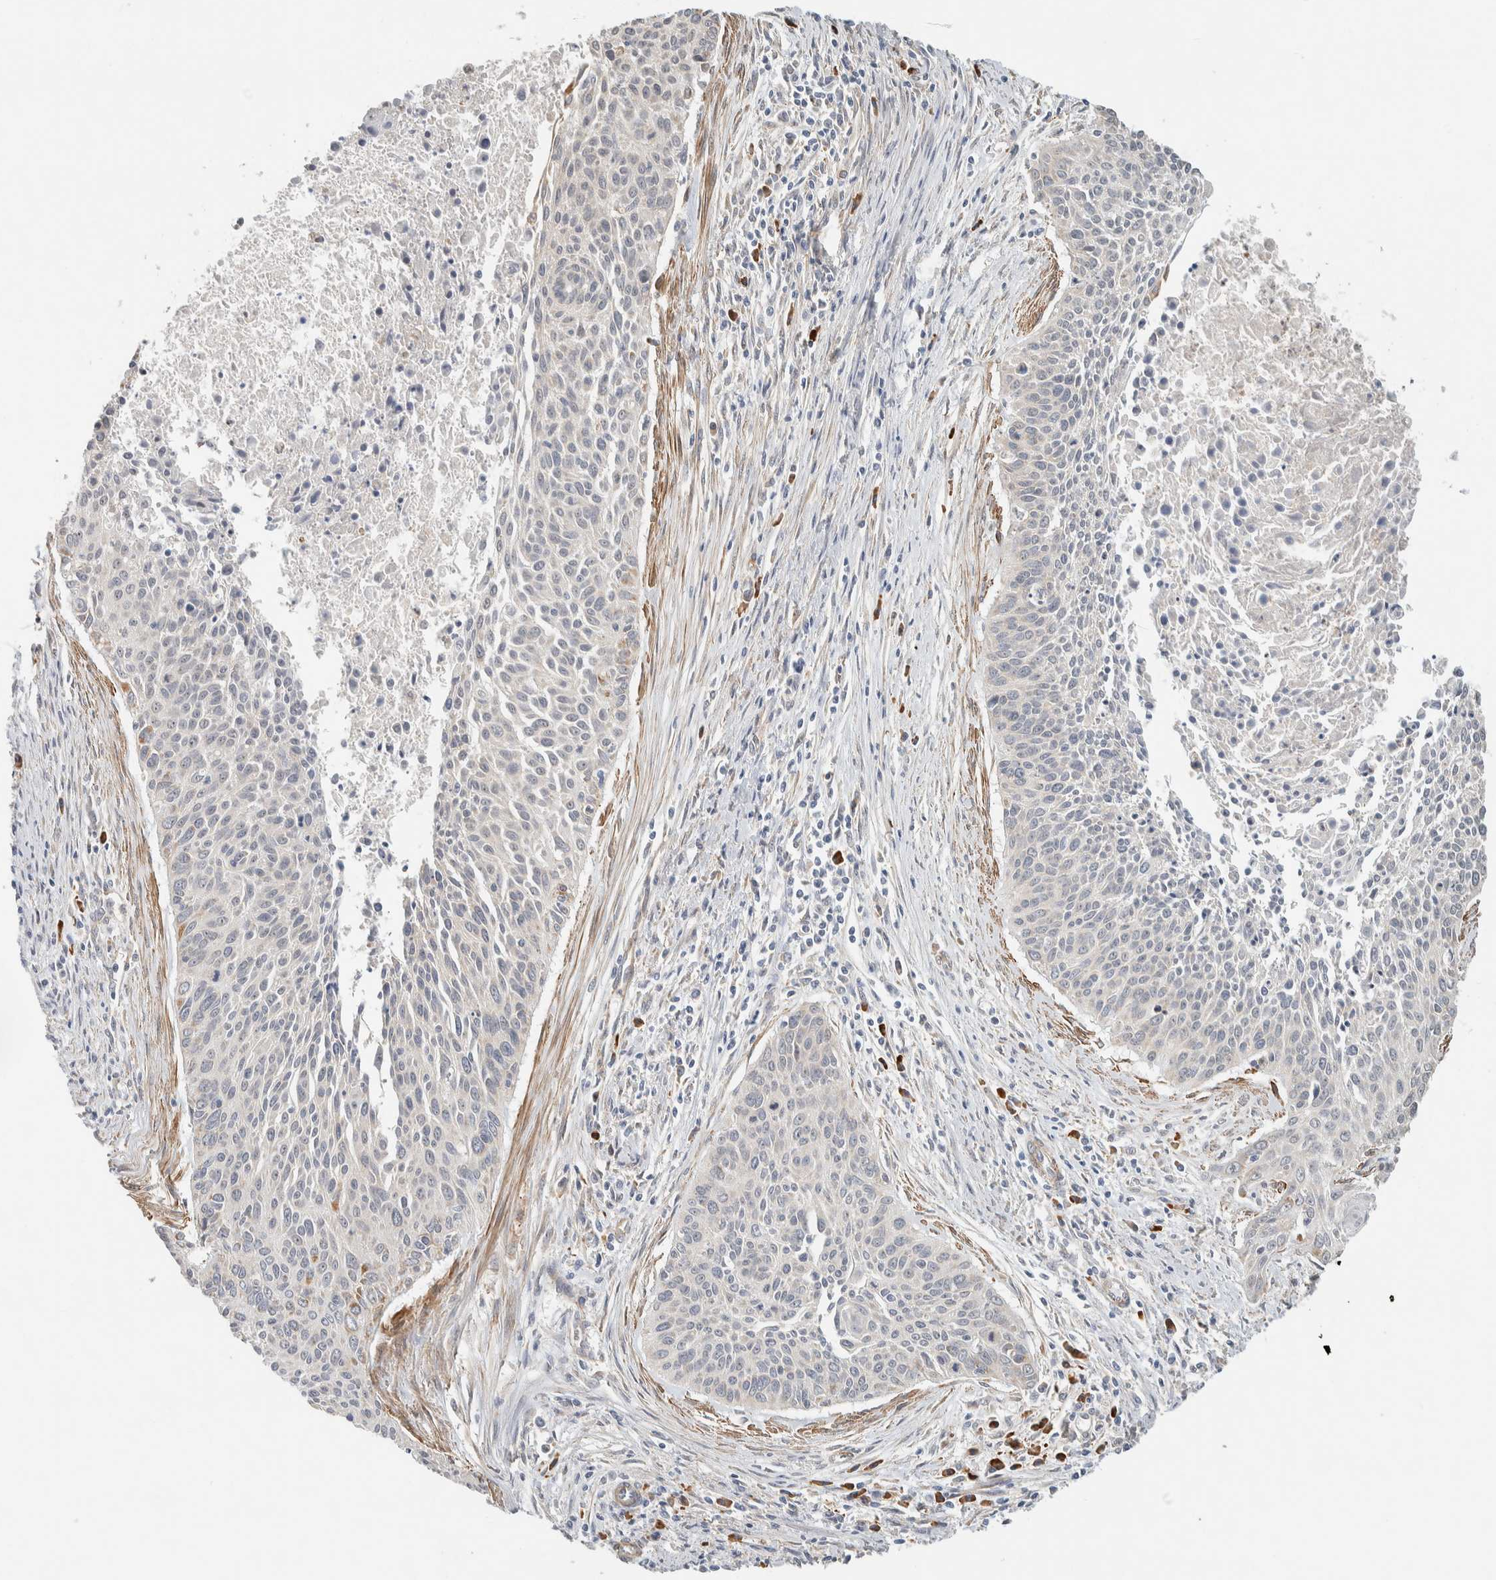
{"staining": {"intensity": "negative", "quantity": "none", "location": "none"}, "tissue": "cervical cancer", "cell_type": "Tumor cells", "image_type": "cancer", "snomed": [{"axis": "morphology", "description": "Squamous cell carcinoma, NOS"}, {"axis": "topography", "description": "Cervix"}], "caption": "This is an IHC photomicrograph of human cervical squamous cell carcinoma. There is no positivity in tumor cells.", "gene": "KLHL40", "patient": {"sex": "female", "age": 55}}